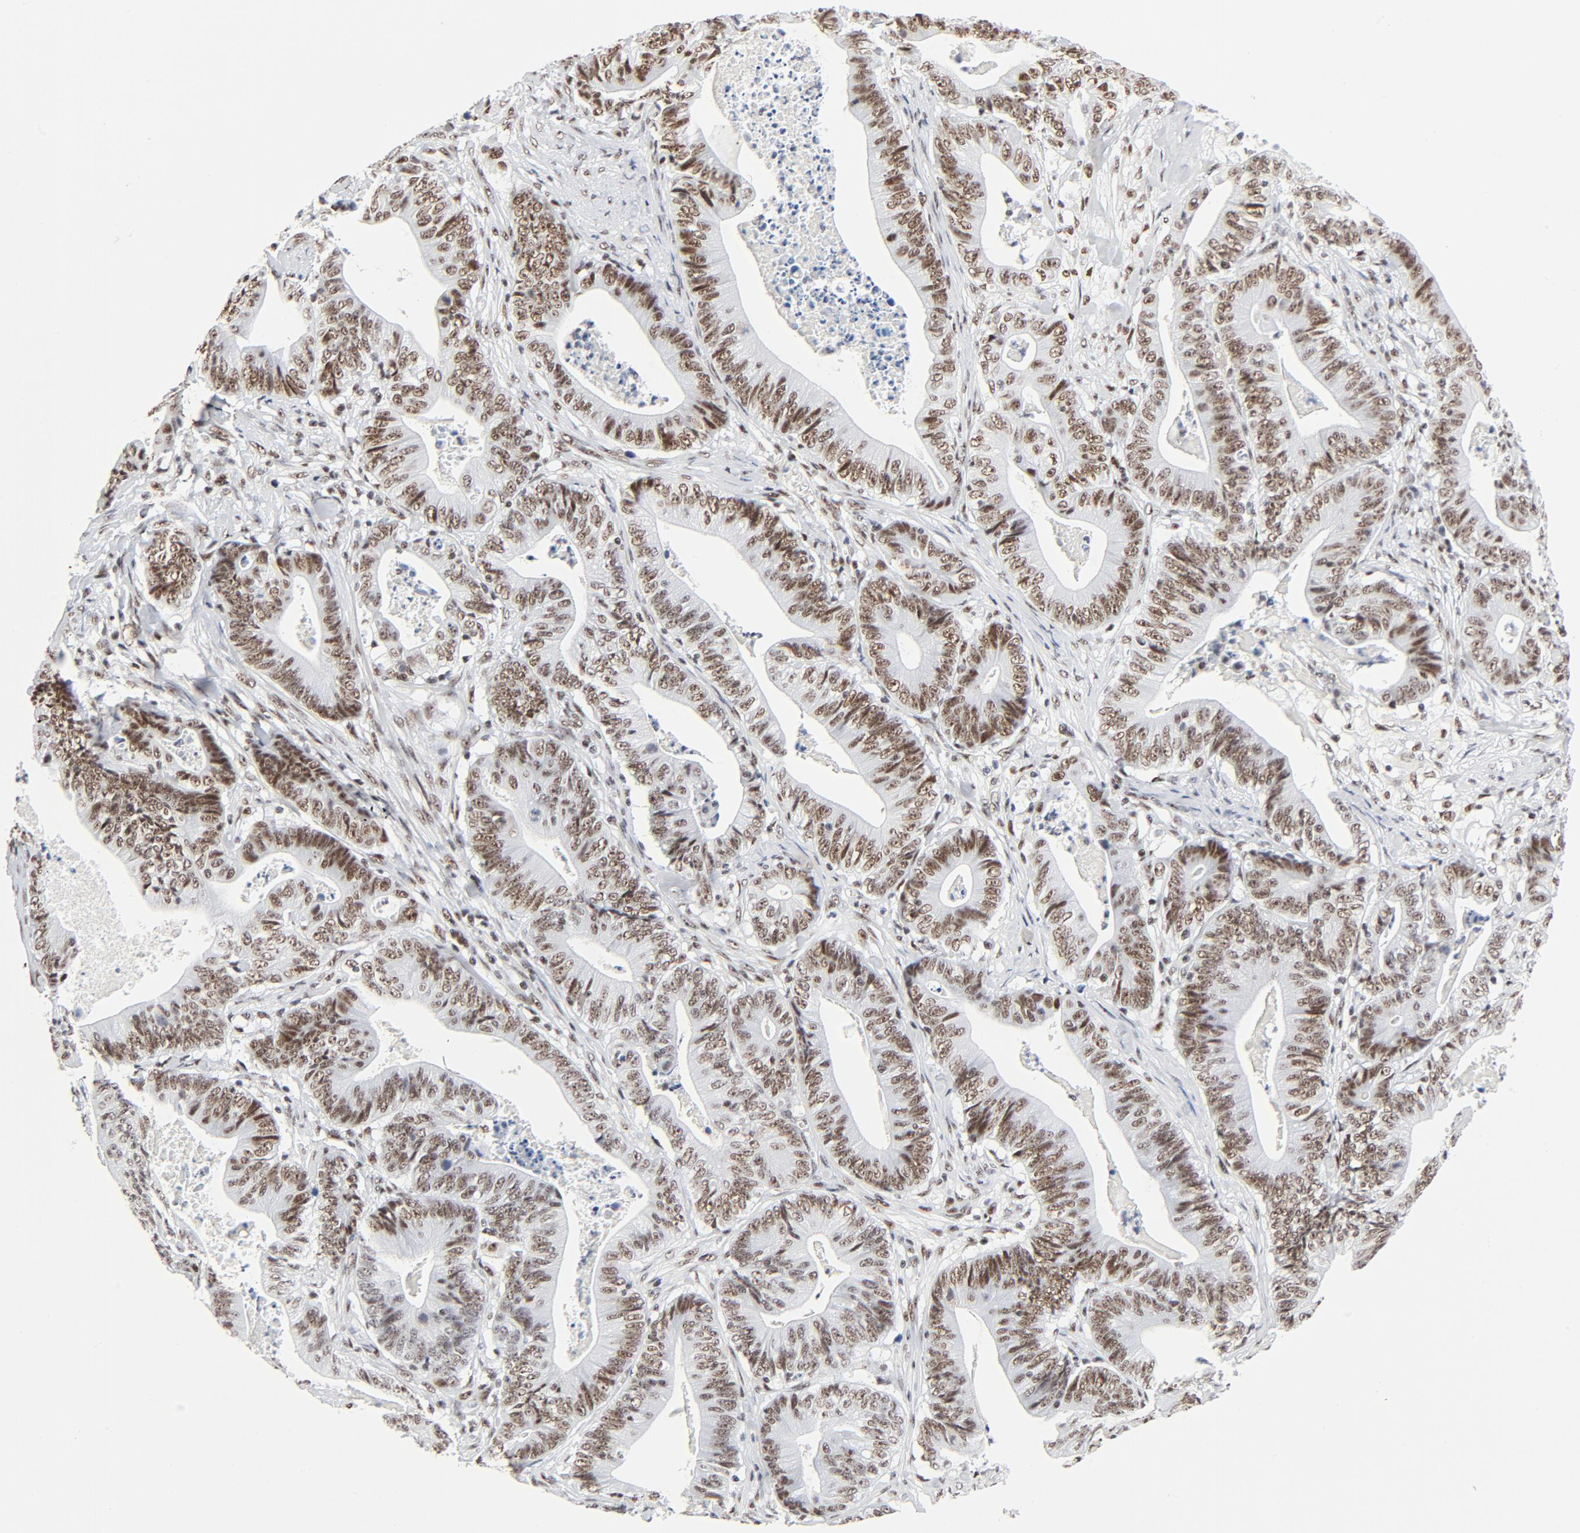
{"staining": {"intensity": "moderate", "quantity": ">75%", "location": "nuclear"}, "tissue": "stomach cancer", "cell_type": "Tumor cells", "image_type": "cancer", "snomed": [{"axis": "morphology", "description": "Adenocarcinoma, NOS"}, {"axis": "topography", "description": "Stomach, lower"}], "caption": "IHC (DAB) staining of human stomach cancer (adenocarcinoma) displays moderate nuclear protein staining in about >75% of tumor cells.", "gene": "GTF2H1", "patient": {"sex": "female", "age": 86}}